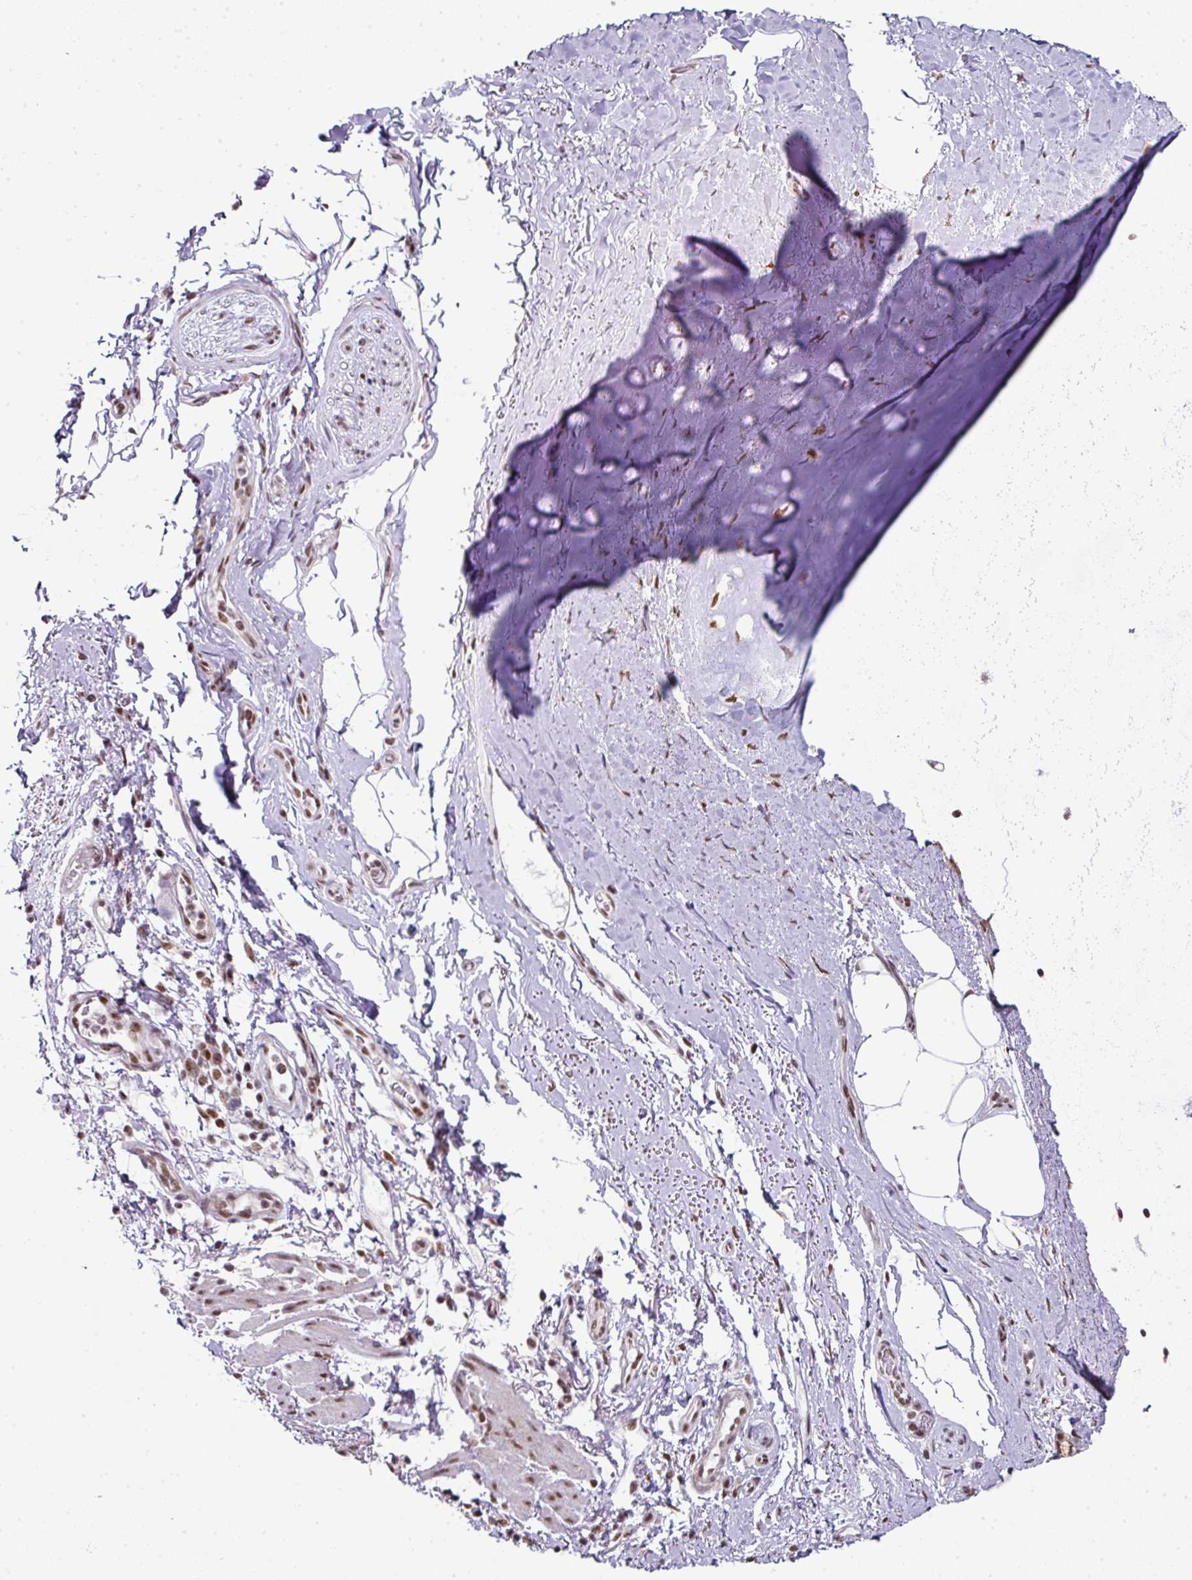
{"staining": {"intensity": "negative", "quantity": "none", "location": "none"}, "tissue": "adipose tissue", "cell_type": "Adipocytes", "image_type": "normal", "snomed": [{"axis": "morphology", "description": "Normal tissue, NOS"}, {"axis": "topography", "description": "Cartilage tissue"}, {"axis": "topography", "description": "Bronchus"}], "caption": "Adipose tissue was stained to show a protein in brown. There is no significant positivity in adipocytes.", "gene": "NFYA", "patient": {"sex": "female", "age": 72}}